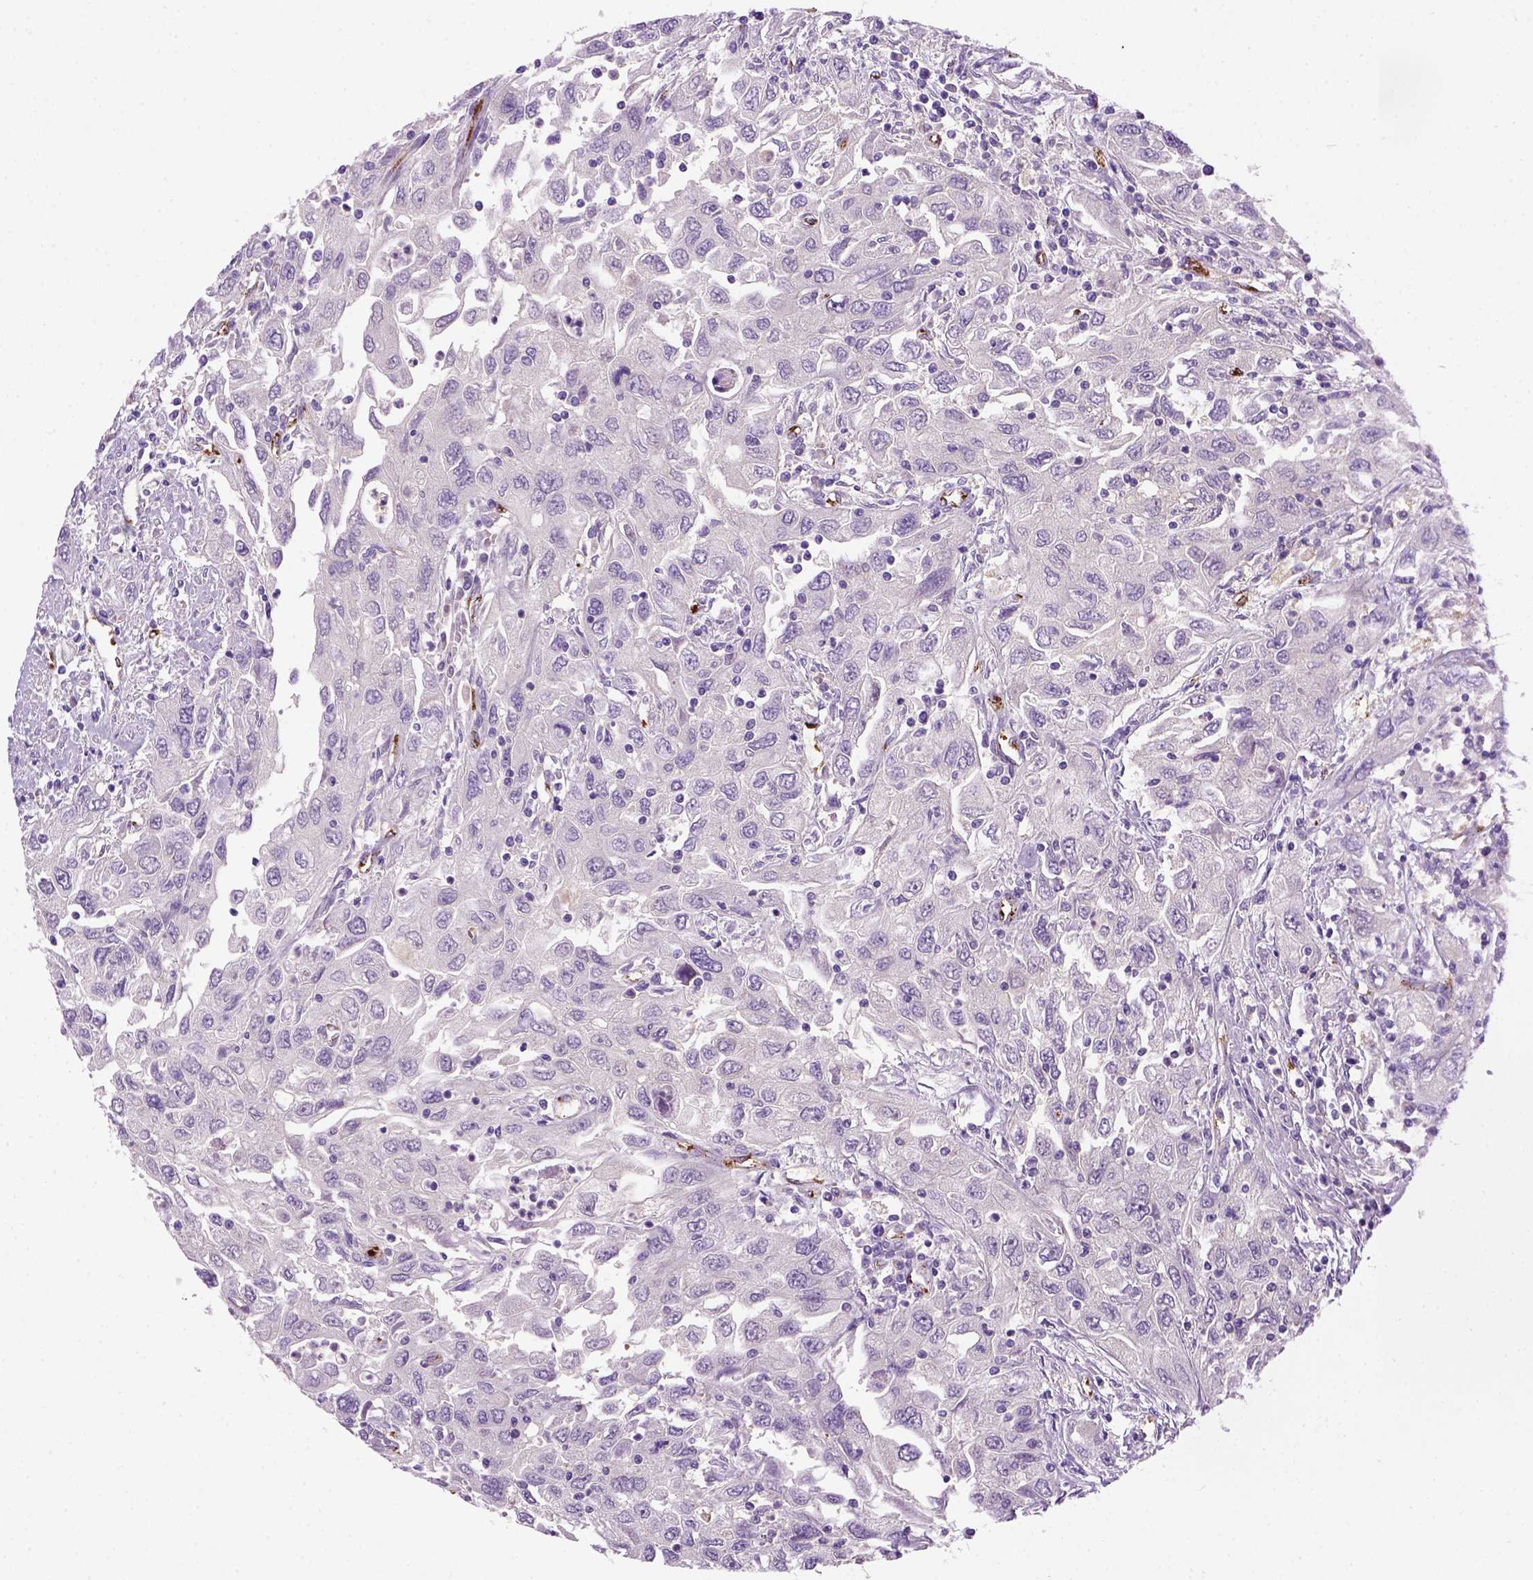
{"staining": {"intensity": "negative", "quantity": "none", "location": "none"}, "tissue": "urothelial cancer", "cell_type": "Tumor cells", "image_type": "cancer", "snomed": [{"axis": "morphology", "description": "Urothelial carcinoma, High grade"}, {"axis": "topography", "description": "Urinary bladder"}], "caption": "DAB immunohistochemical staining of human urothelial carcinoma (high-grade) demonstrates no significant expression in tumor cells.", "gene": "VWF", "patient": {"sex": "male", "age": 76}}